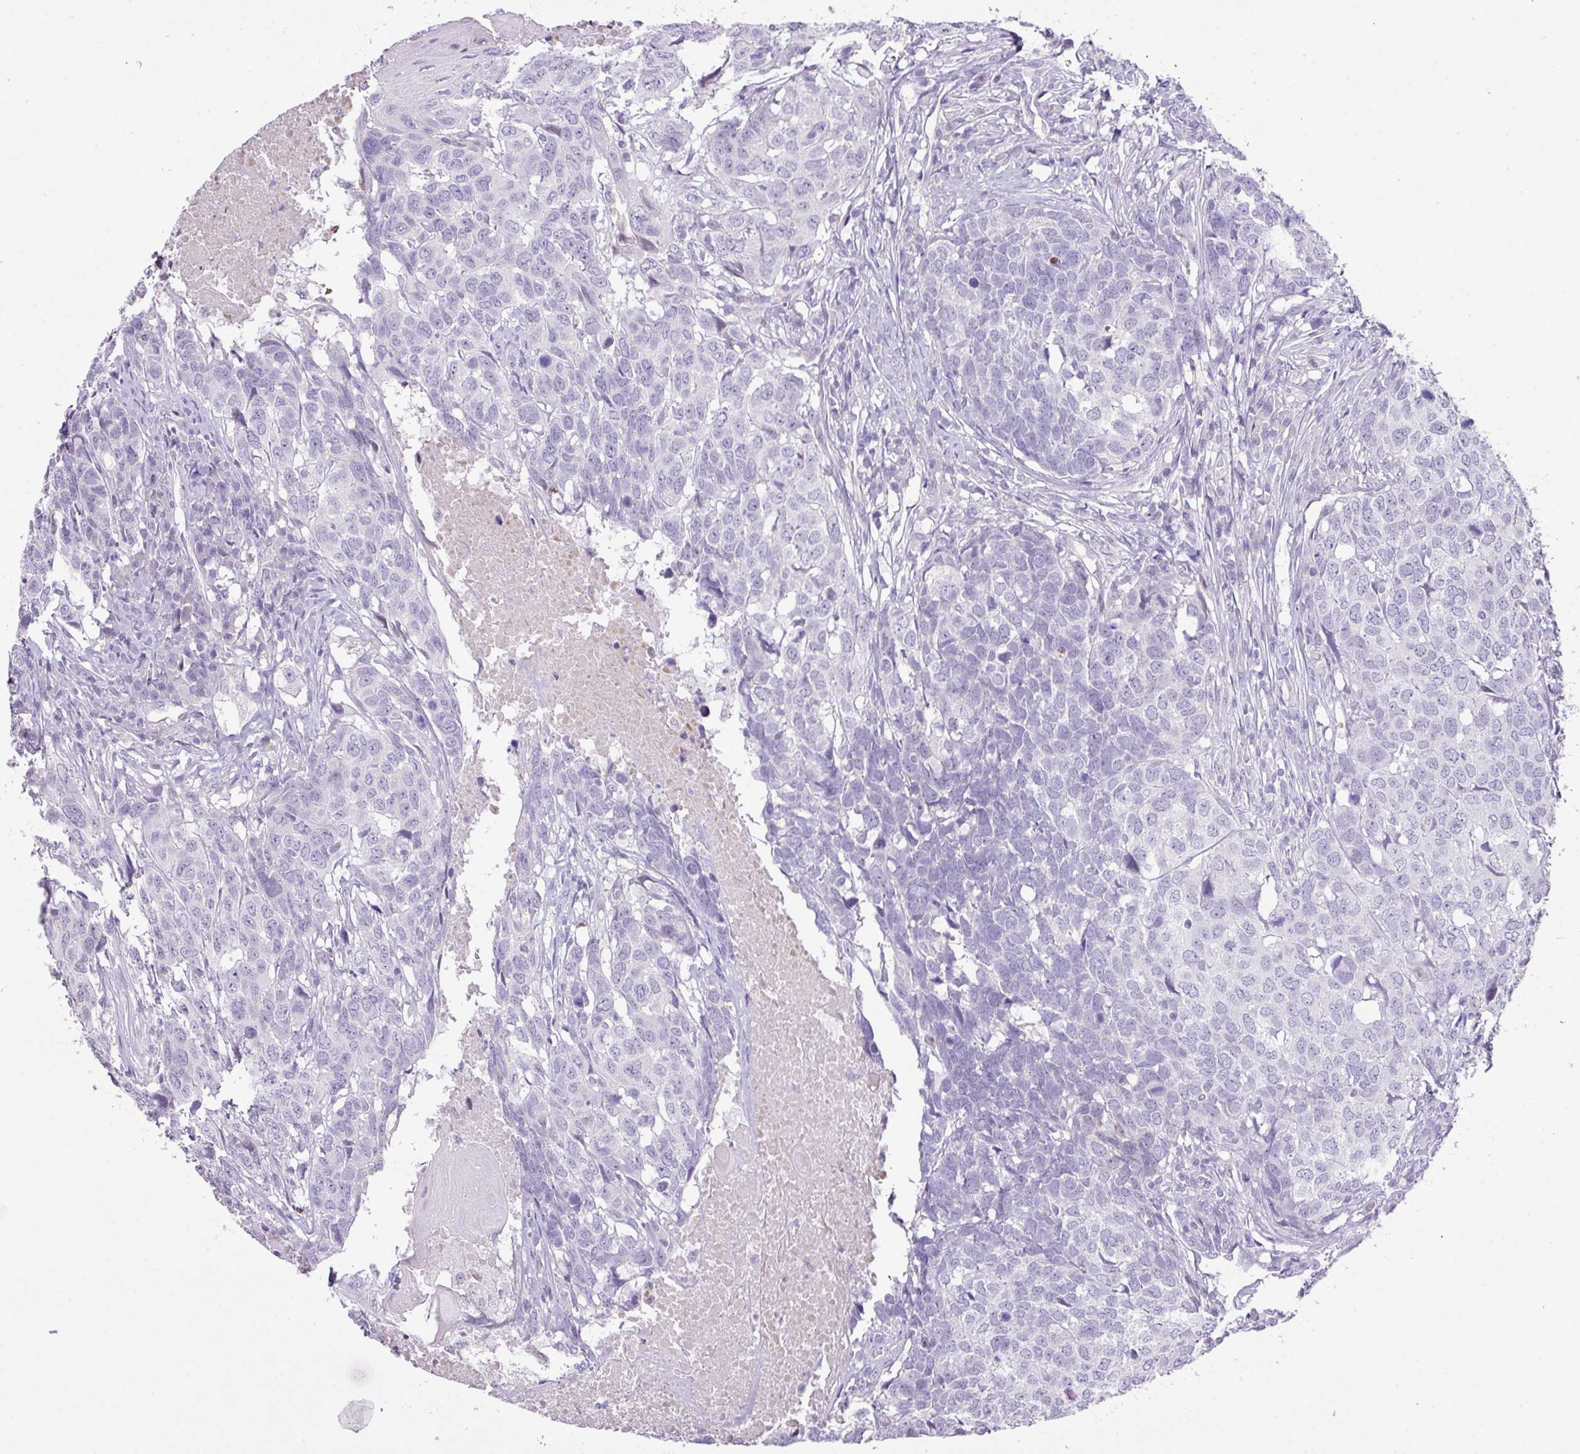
{"staining": {"intensity": "negative", "quantity": "none", "location": "none"}, "tissue": "head and neck cancer", "cell_type": "Tumor cells", "image_type": "cancer", "snomed": [{"axis": "morphology", "description": "Squamous cell carcinoma, NOS"}, {"axis": "topography", "description": "Head-Neck"}], "caption": "DAB (3,3'-diaminobenzidine) immunohistochemical staining of human head and neck cancer (squamous cell carcinoma) demonstrates no significant expression in tumor cells.", "gene": "ANKRD13B", "patient": {"sex": "male", "age": 66}}